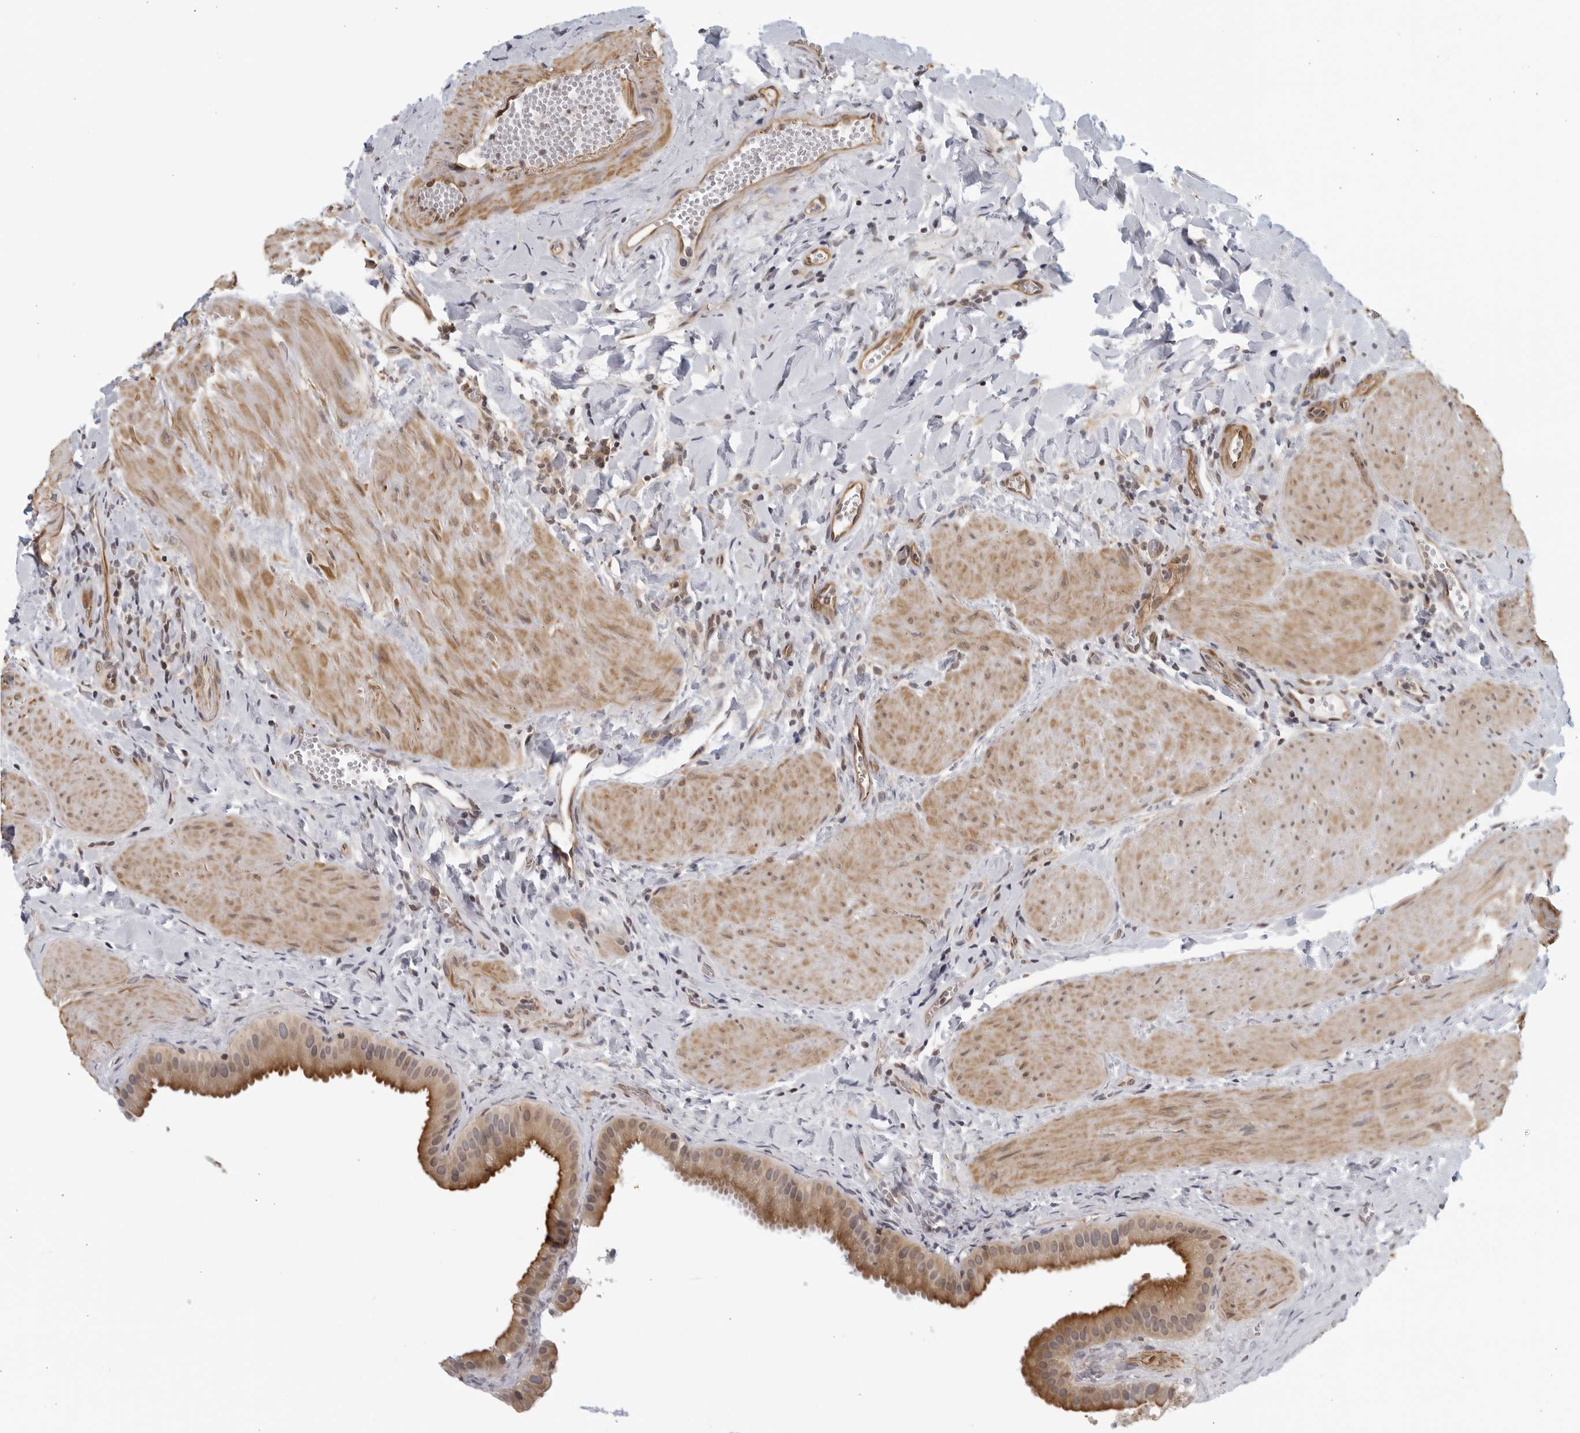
{"staining": {"intensity": "moderate", "quantity": ">75%", "location": "cytoplasmic/membranous"}, "tissue": "gallbladder", "cell_type": "Glandular cells", "image_type": "normal", "snomed": [{"axis": "morphology", "description": "Normal tissue, NOS"}, {"axis": "topography", "description": "Gallbladder"}], "caption": "Immunohistochemical staining of unremarkable human gallbladder reveals >75% levels of moderate cytoplasmic/membranous protein positivity in about >75% of glandular cells.", "gene": "SERTAD4", "patient": {"sex": "male", "age": 55}}